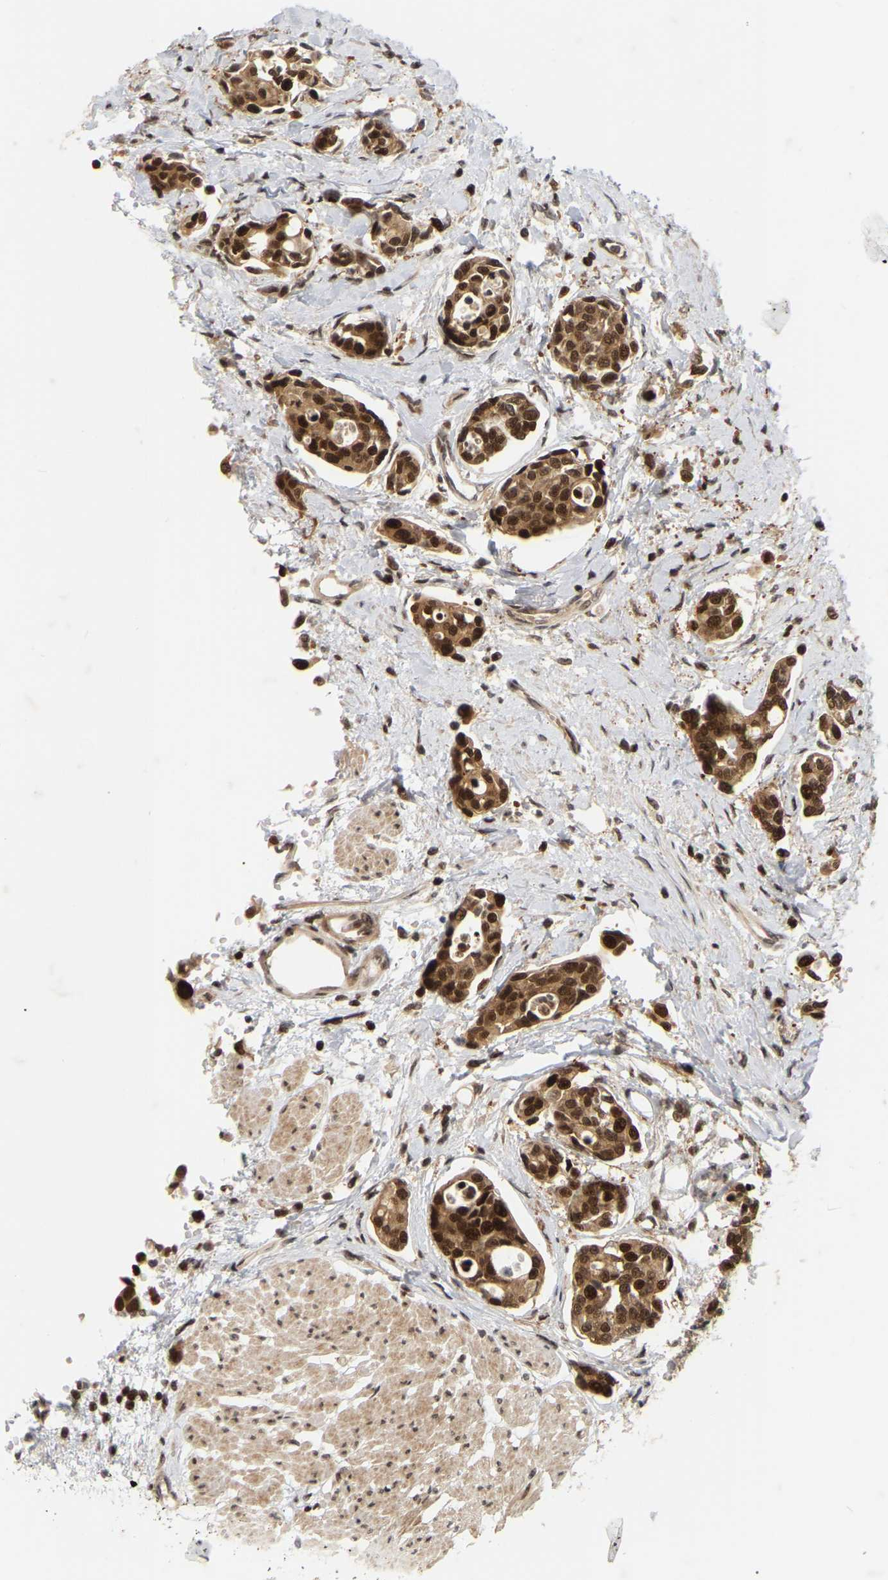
{"staining": {"intensity": "strong", "quantity": ">75%", "location": "cytoplasmic/membranous,nuclear"}, "tissue": "urothelial cancer", "cell_type": "Tumor cells", "image_type": "cancer", "snomed": [{"axis": "morphology", "description": "Urothelial carcinoma, High grade"}, {"axis": "topography", "description": "Urinary bladder"}], "caption": "Human high-grade urothelial carcinoma stained for a protein (brown) shows strong cytoplasmic/membranous and nuclear positive expression in about >75% of tumor cells.", "gene": "NFE2L2", "patient": {"sex": "male", "age": 78}}